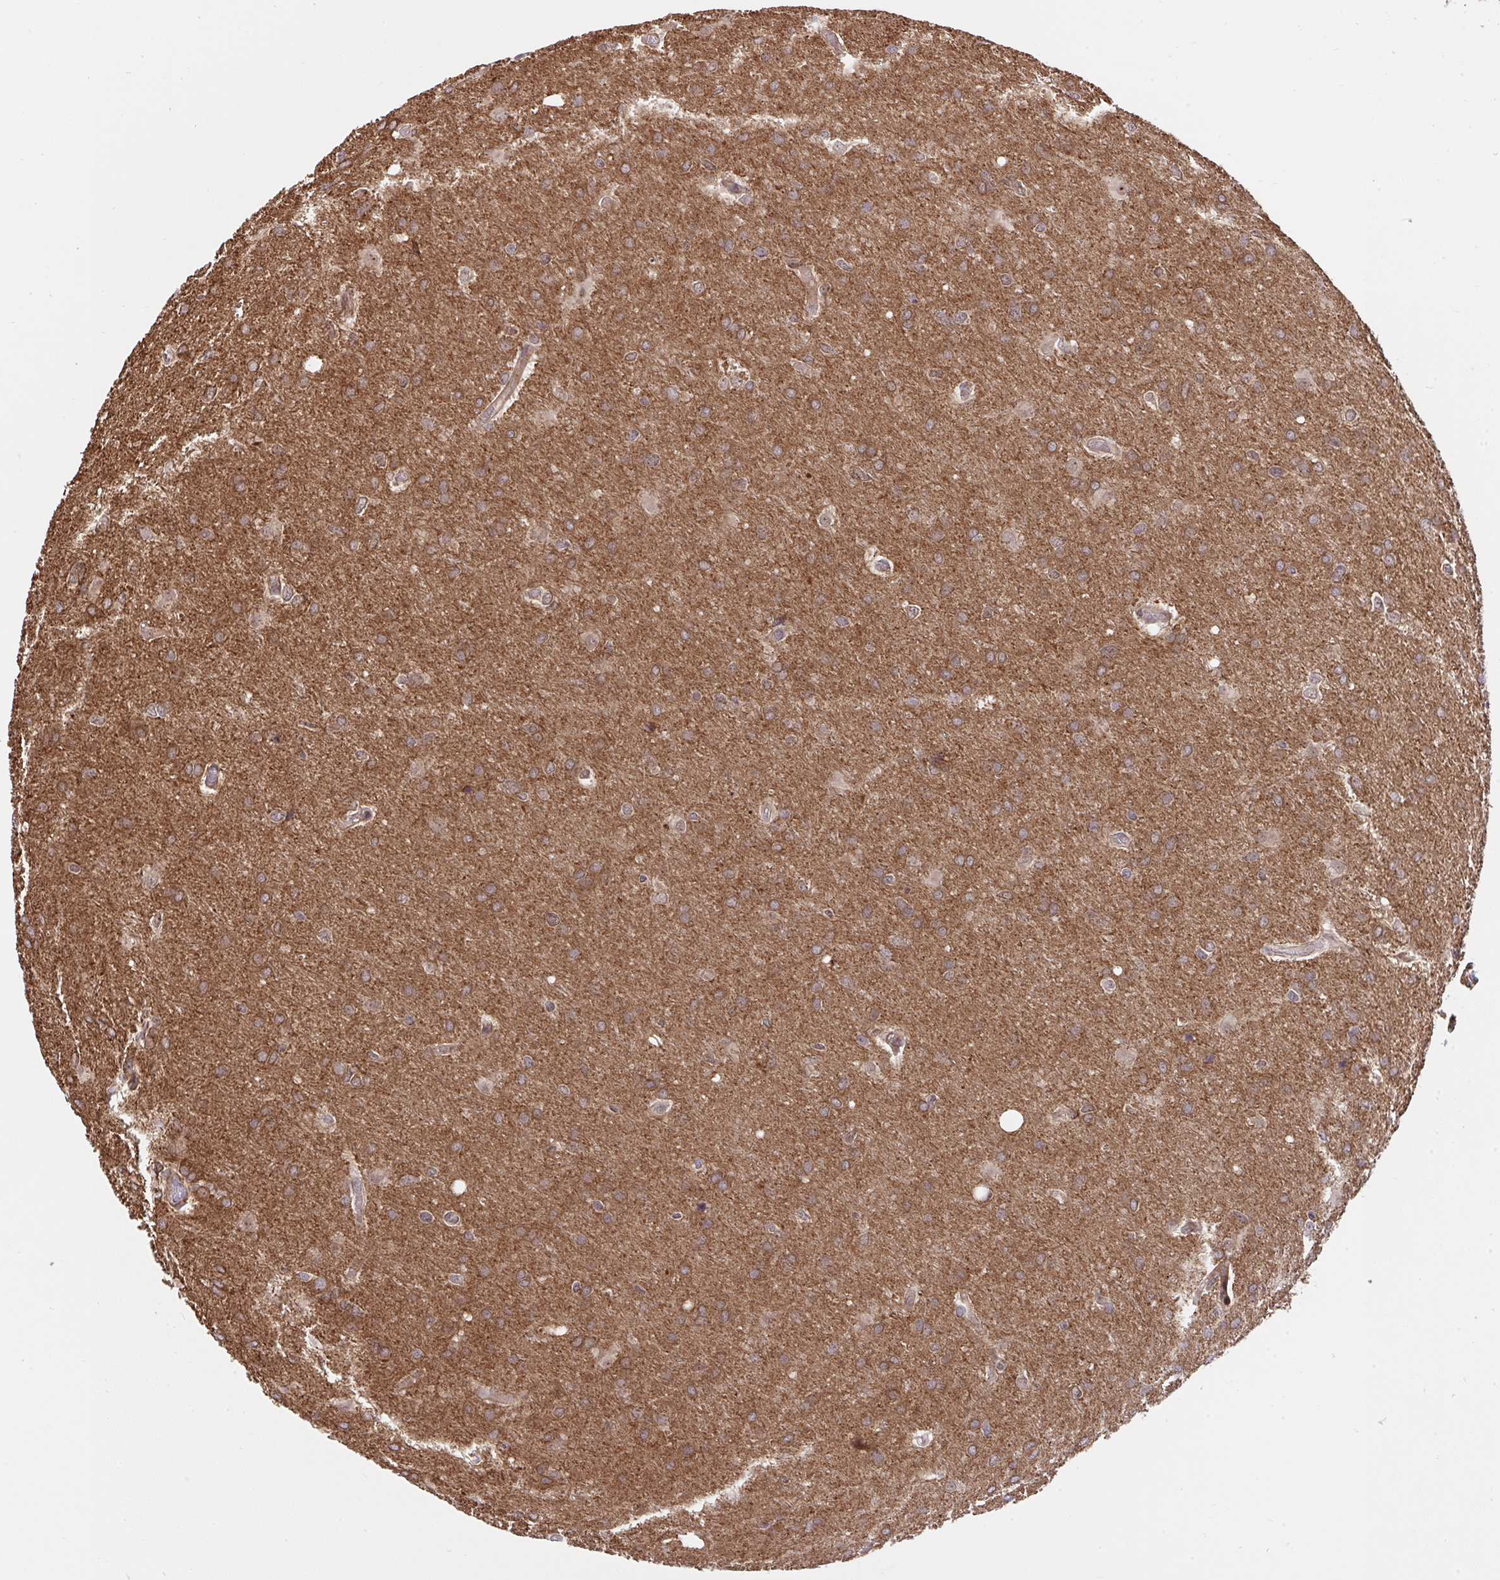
{"staining": {"intensity": "moderate", "quantity": ">75%", "location": "cytoplasmic/membranous"}, "tissue": "glioma", "cell_type": "Tumor cells", "image_type": "cancer", "snomed": [{"axis": "morphology", "description": "Glioma, malignant, High grade"}, {"axis": "topography", "description": "Brain"}], "caption": "The photomicrograph displays staining of glioma, revealing moderate cytoplasmic/membranous protein expression (brown color) within tumor cells.", "gene": "ERI1", "patient": {"sex": "male", "age": 53}}